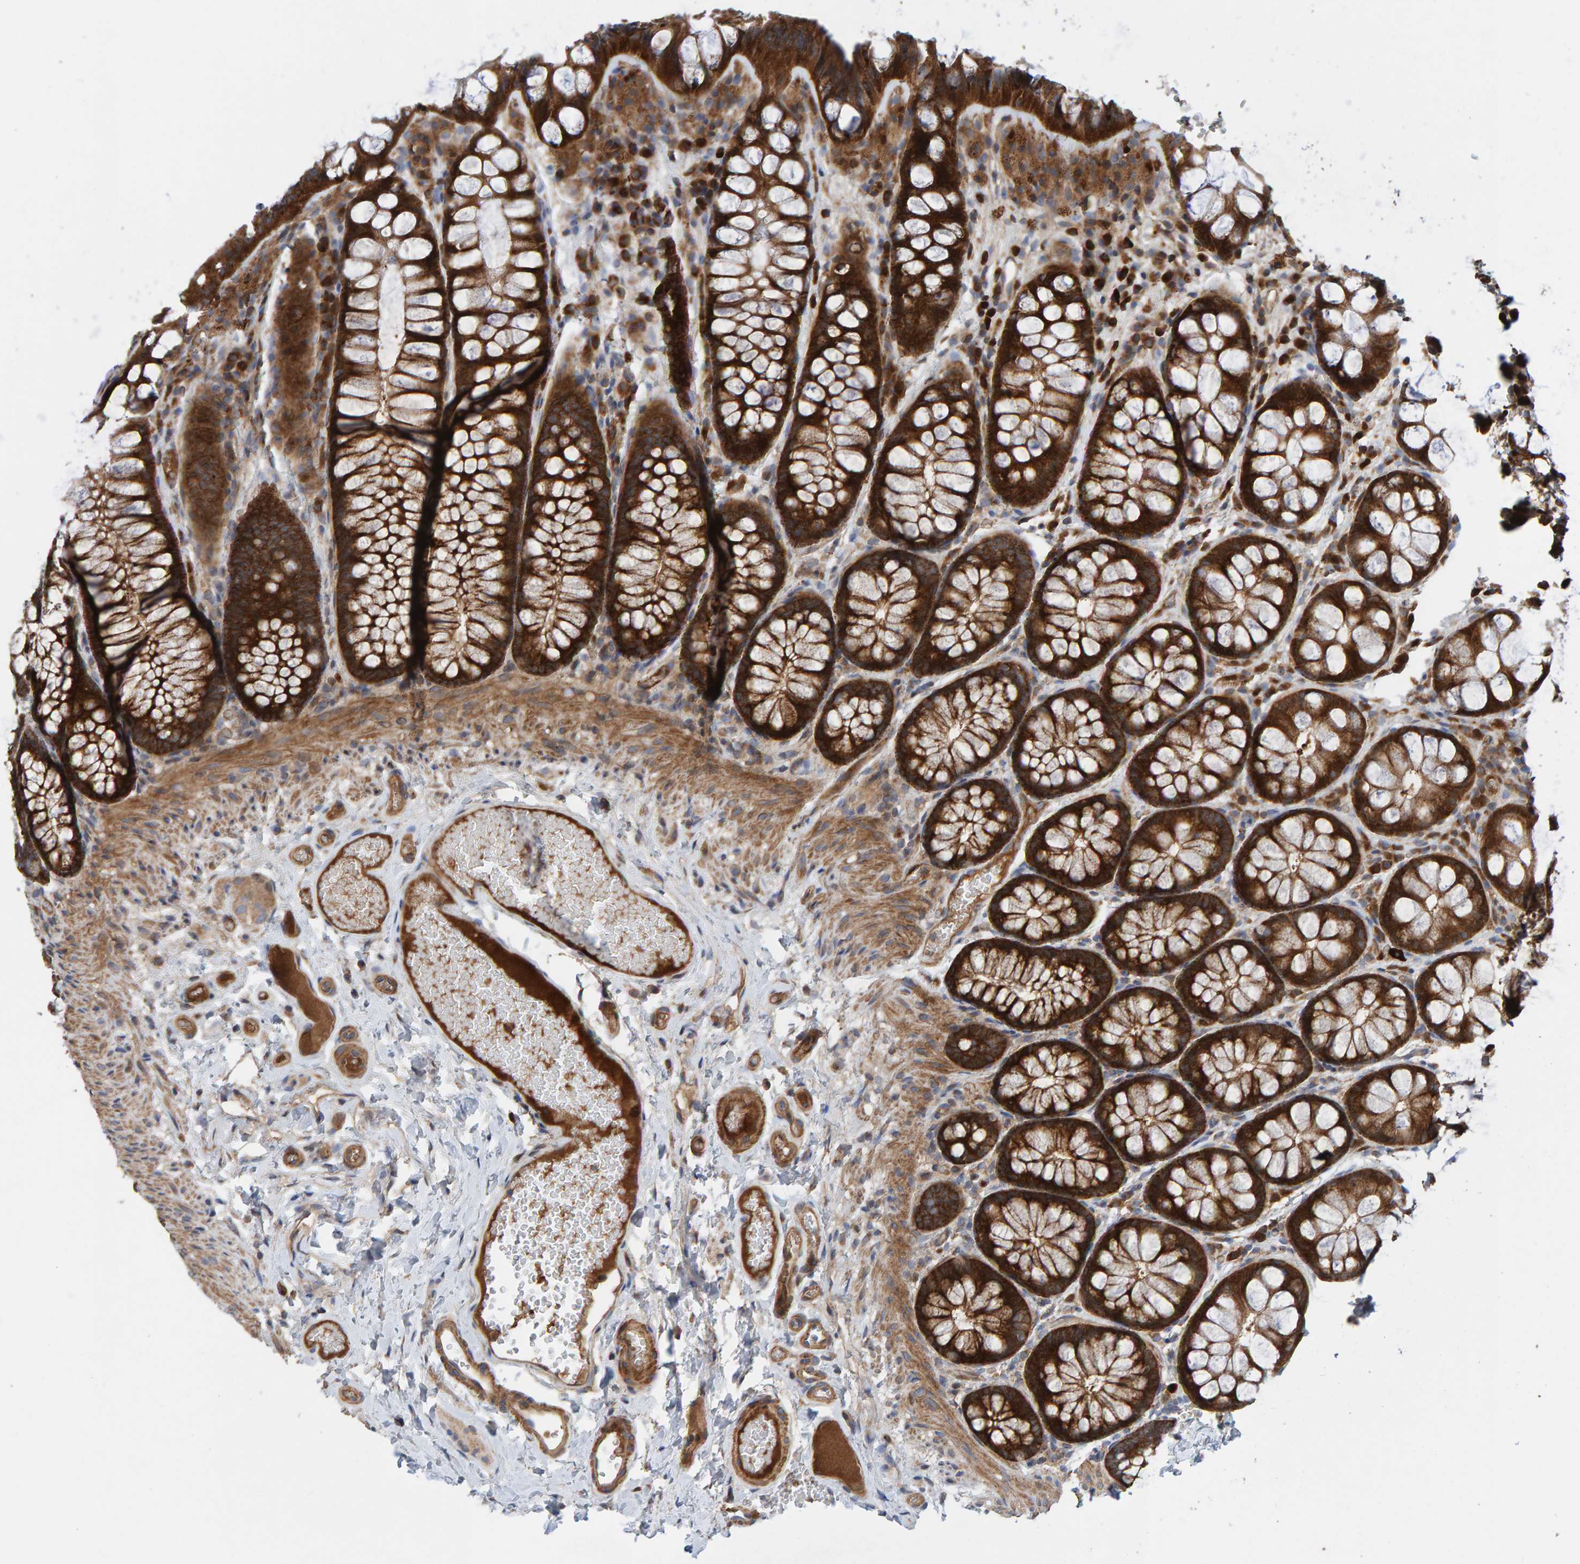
{"staining": {"intensity": "moderate", "quantity": ">75%", "location": "cytoplasmic/membranous"}, "tissue": "colon", "cell_type": "Endothelial cells", "image_type": "normal", "snomed": [{"axis": "morphology", "description": "Normal tissue, NOS"}, {"axis": "topography", "description": "Colon"}], "caption": "This histopathology image demonstrates immunohistochemistry (IHC) staining of unremarkable colon, with medium moderate cytoplasmic/membranous expression in approximately >75% of endothelial cells.", "gene": "KIAA0753", "patient": {"sex": "male", "age": 47}}